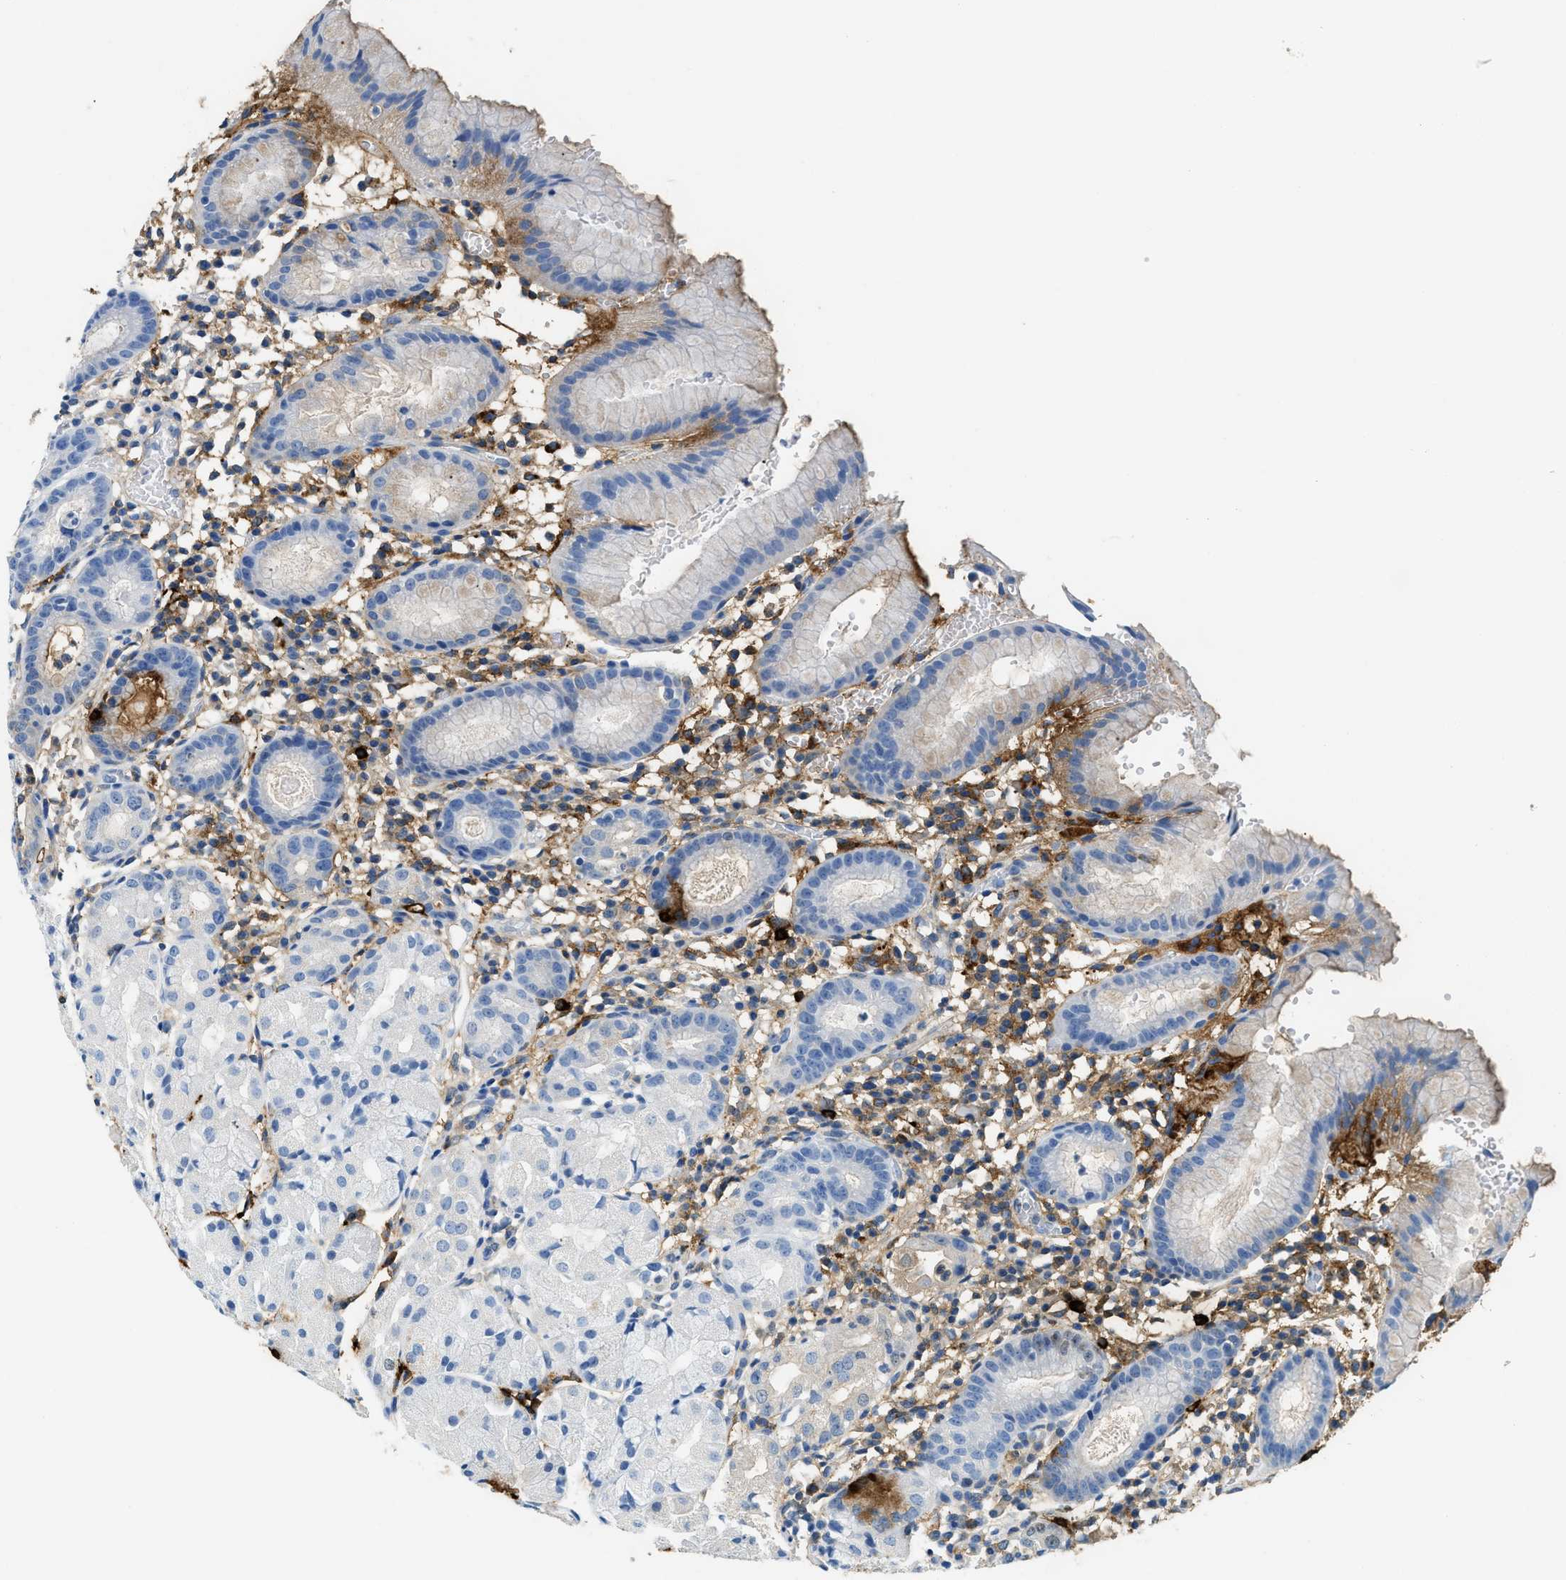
{"staining": {"intensity": "negative", "quantity": "none", "location": "none"}, "tissue": "stomach", "cell_type": "Glandular cells", "image_type": "normal", "snomed": [{"axis": "morphology", "description": "Normal tissue, NOS"}, {"axis": "topography", "description": "Stomach"}, {"axis": "topography", "description": "Stomach, lower"}], "caption": "High power microscopy histopathology image of an immunohistochemistry micrograph of normal stomach, revealing no significant staining in glandular cells.", "gene": "TPSAB1", "patient": {"sex": "female", "age": 75}}